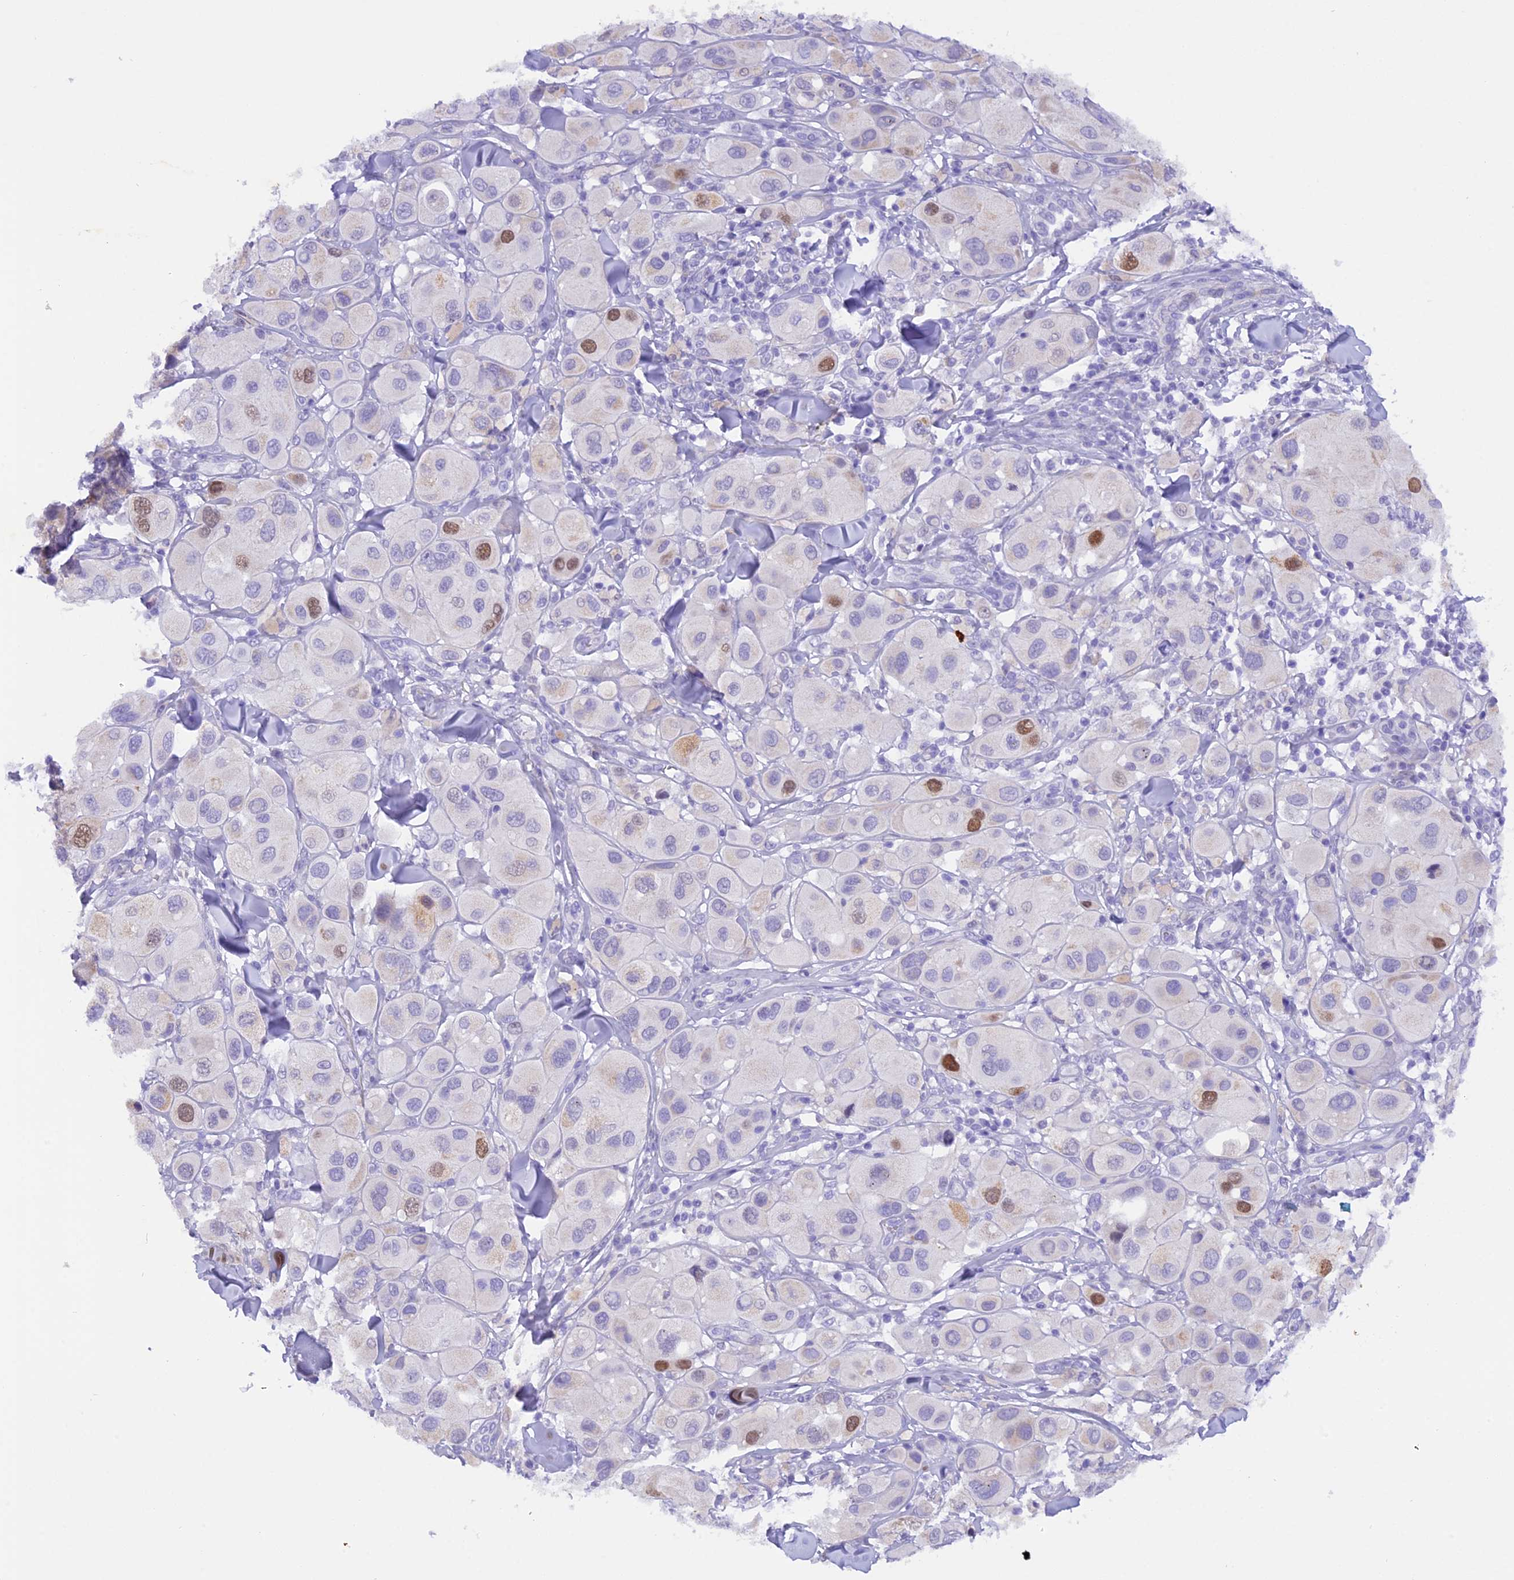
{"staining": {"intensity": "moderate", "quantity": "<25%", "location": "nuclear"}, "tissue": "melanoma", "cell_type": "Tumor cells", "image_type": "cancer", "snomed": [{"axis": "morphology", "description": "Malignant melanoma, Metastatic site"}, {"axis": "topography", "description": "Skin"}], "caption": "The photomicrograph reveals a brown stain indicating the presence of a protein in the nuclear of tumor cells in malignant melanoma (metastatic site).", "gene": "PKIA", "patient": {"sex": "male", "age": 41}}